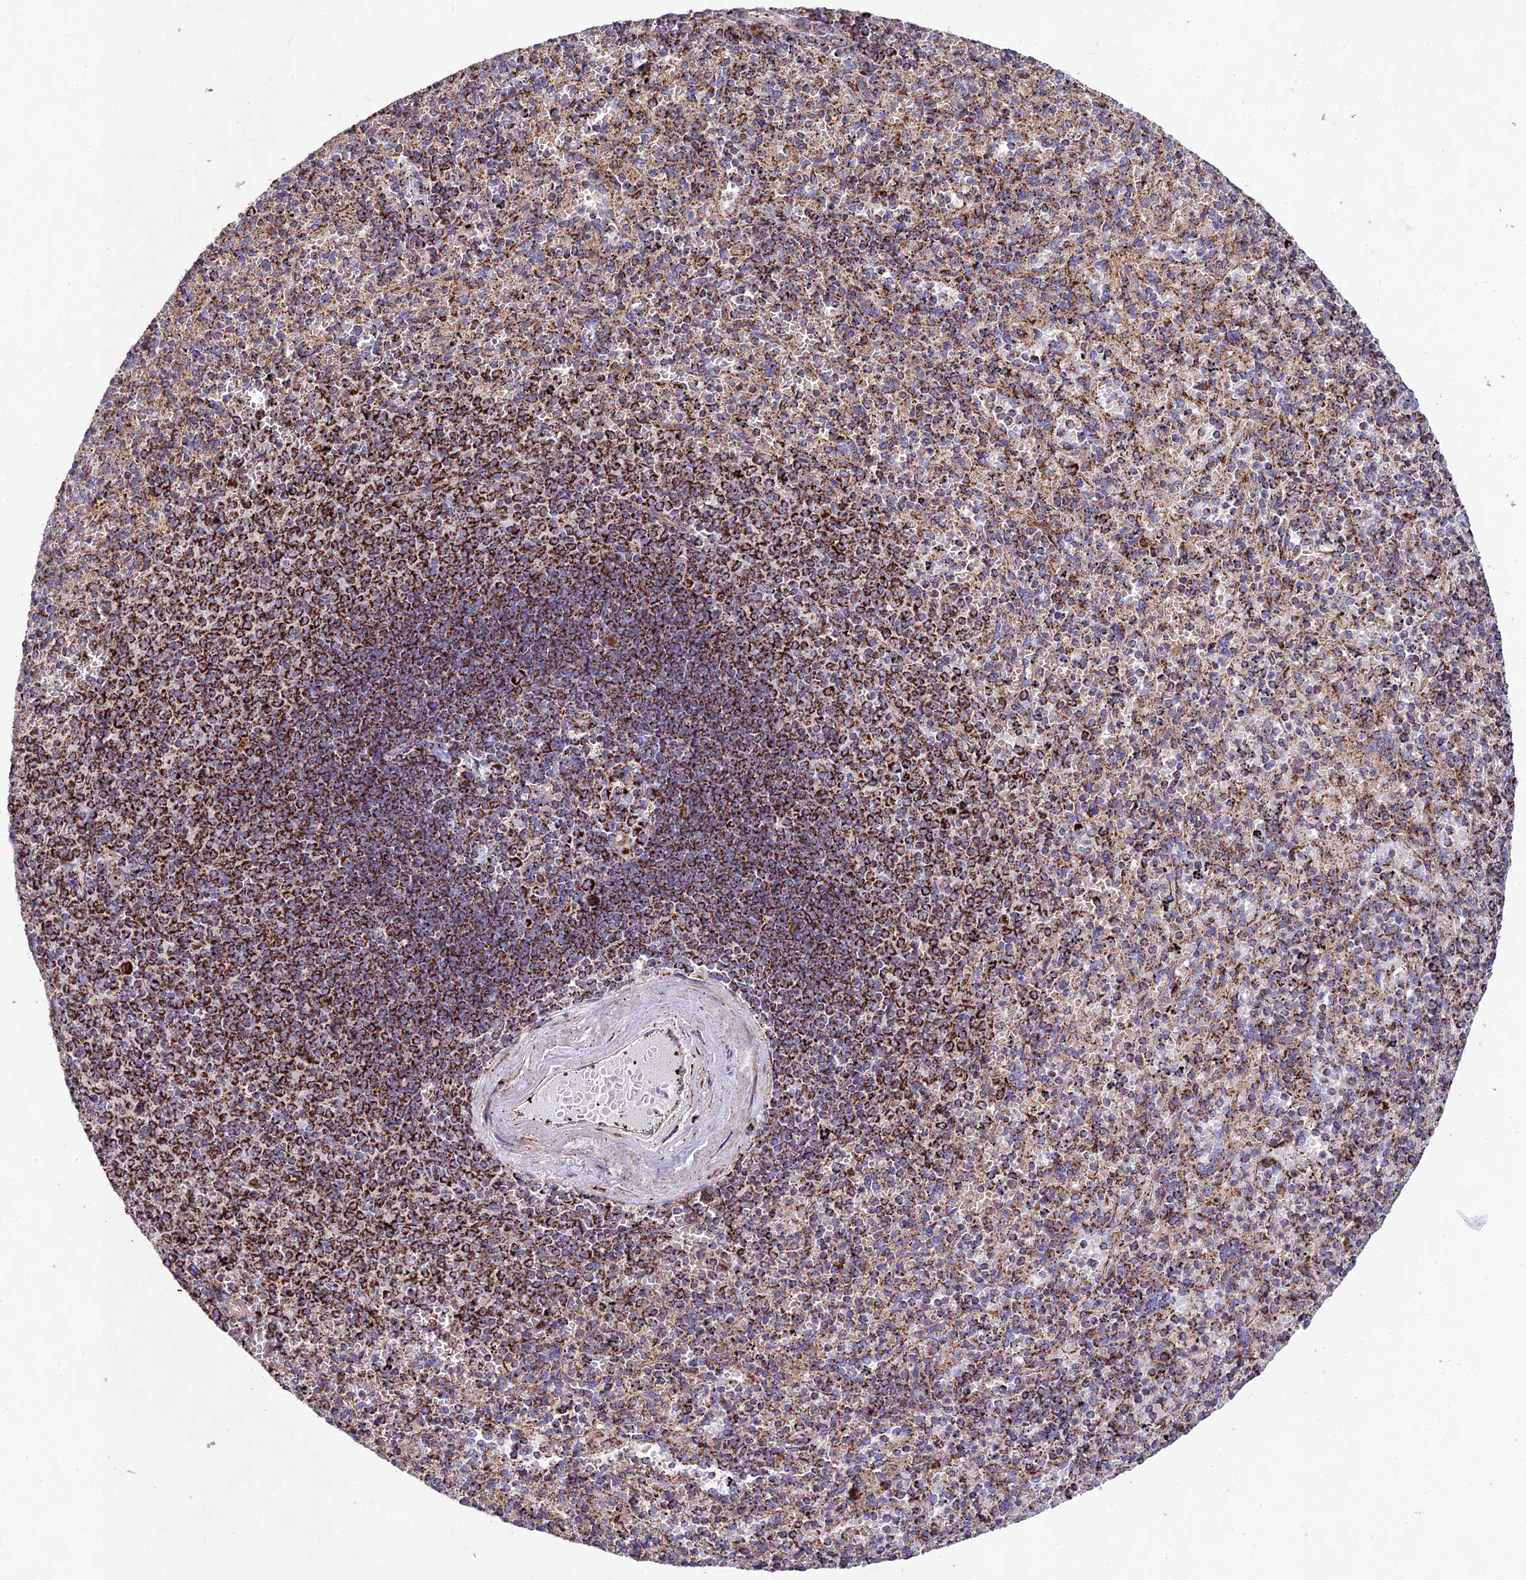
{"staining": {"intensity": "moderate", "quantity": "<25%", "location": "cytoplasmic/membranous"}, "tissue": "spleen", "cell_type": "Cells in red pulp", "image_type": "normal", "snomed": [{"axis": "morphology", "description": "Normal tissue, NOS"}, {"axis": "topography", "description": "Spleen"}], "caption": "IHC photomicrograph of unremarkable spleen stained for a protein (brown), which exhibits low levels of moderate cytoplasmic/membranous positivity in approximately <25% of cells in red pulp.", "gene": "KHDC3L", "patient": {"sex": "male", "age": 82}}